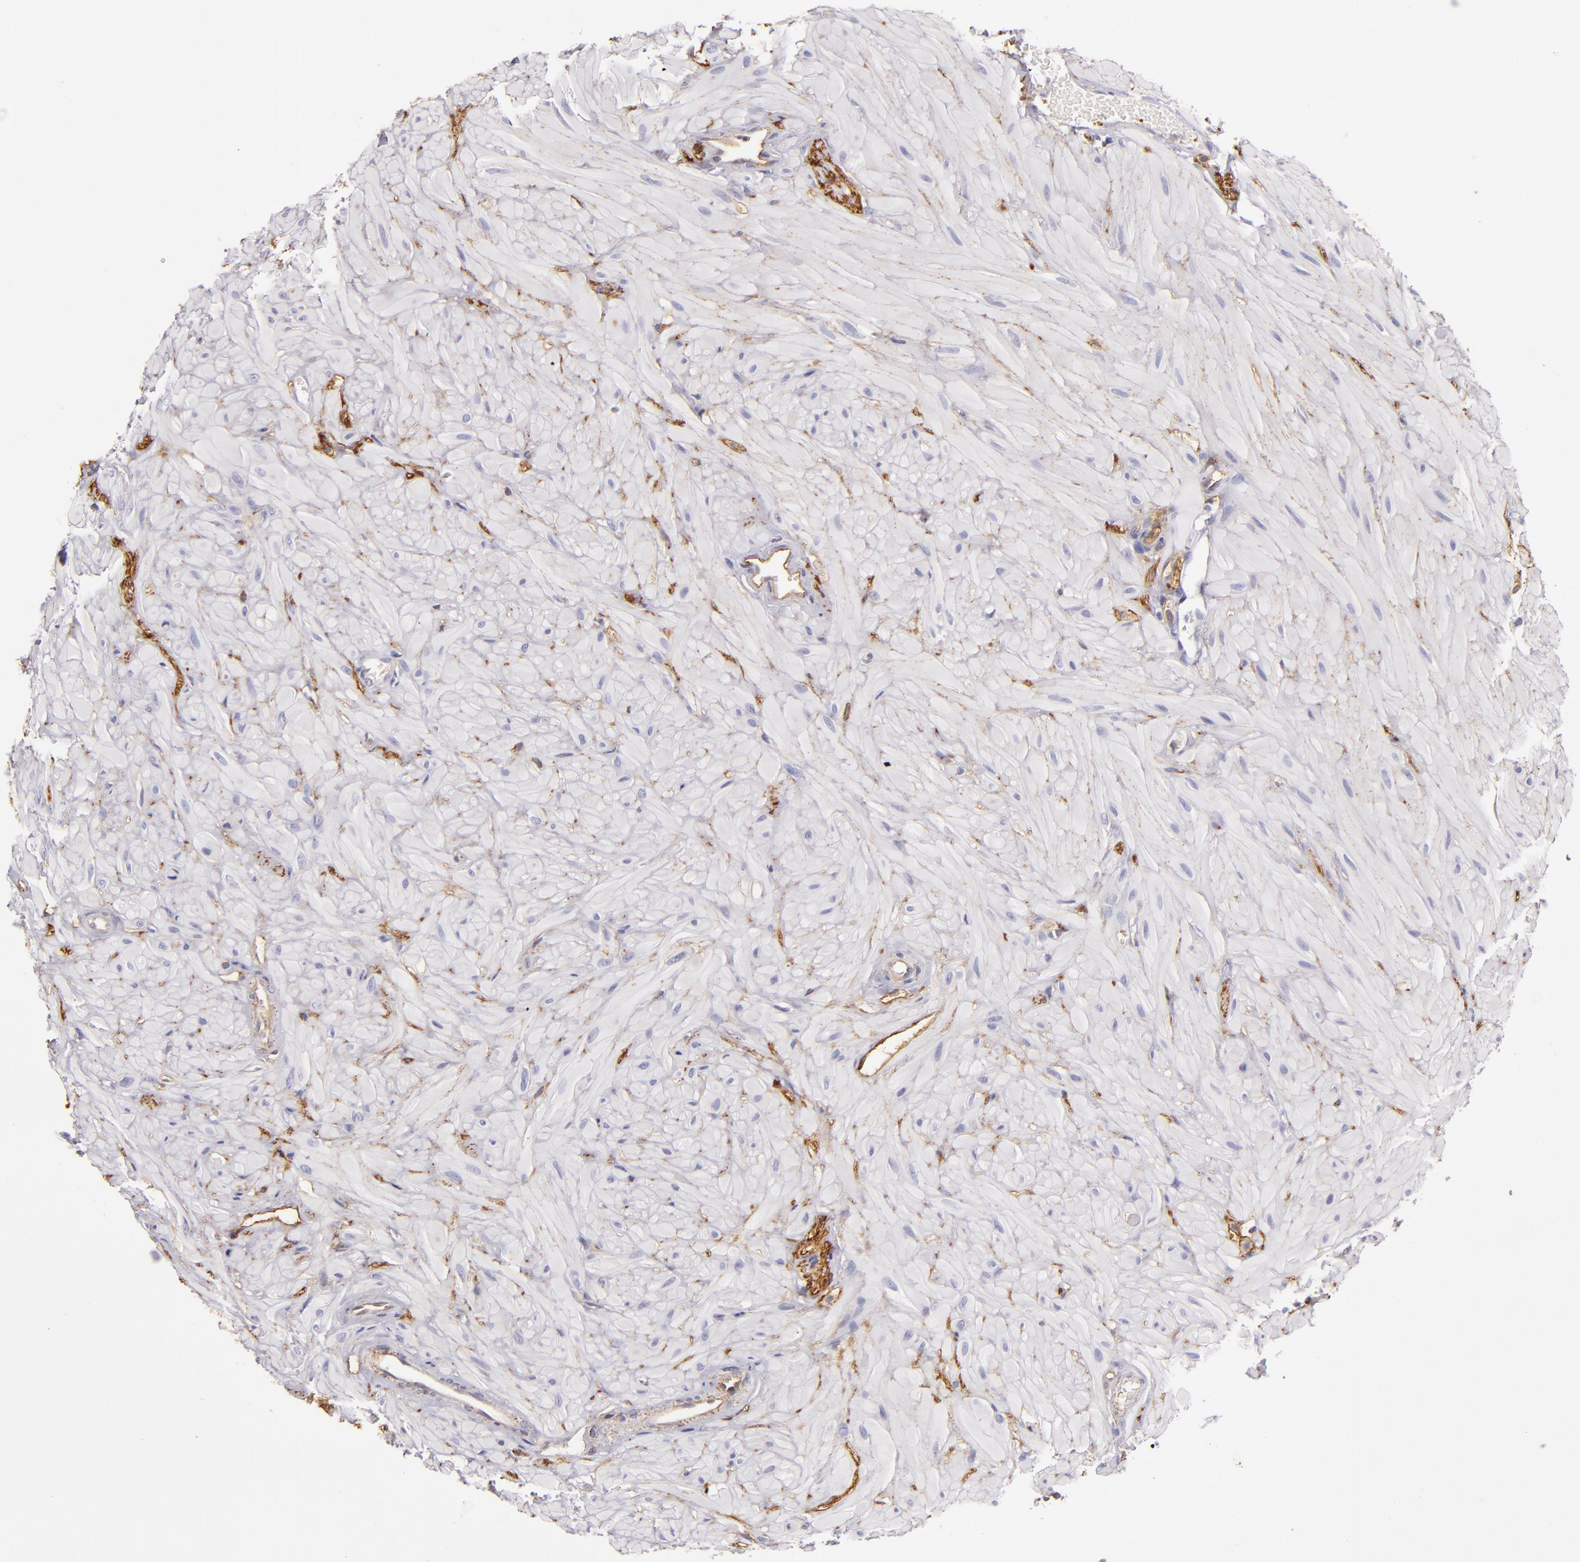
{"staining": {"intensity": "strong", "quantity": ">75%", "location": "cytoplasmic/membranous"}, "tissue": "seminal vesicle", "cell_type": "Glandular cells", "image_type": "normal", "snomed": [{"axis": "morphology", "description": "Normal tissue, NOS"}, {"axis": "topography", "description": "Seminal veicle"}], "caption": "Seminal vesicle stained with DAB (3,3'-diaminobenzidine) immunohistochemistry (IHC) exhibits high levels of strong cytoplasmic/membranous staining in approximately >75% of glandular cells. The staining is performed using DAB brown chromogen to label protein expression. The nuclei are counter-stained blue using hematoxylin.", "gene": "CD9", "patient": {"sex": "male", "age": 26}}